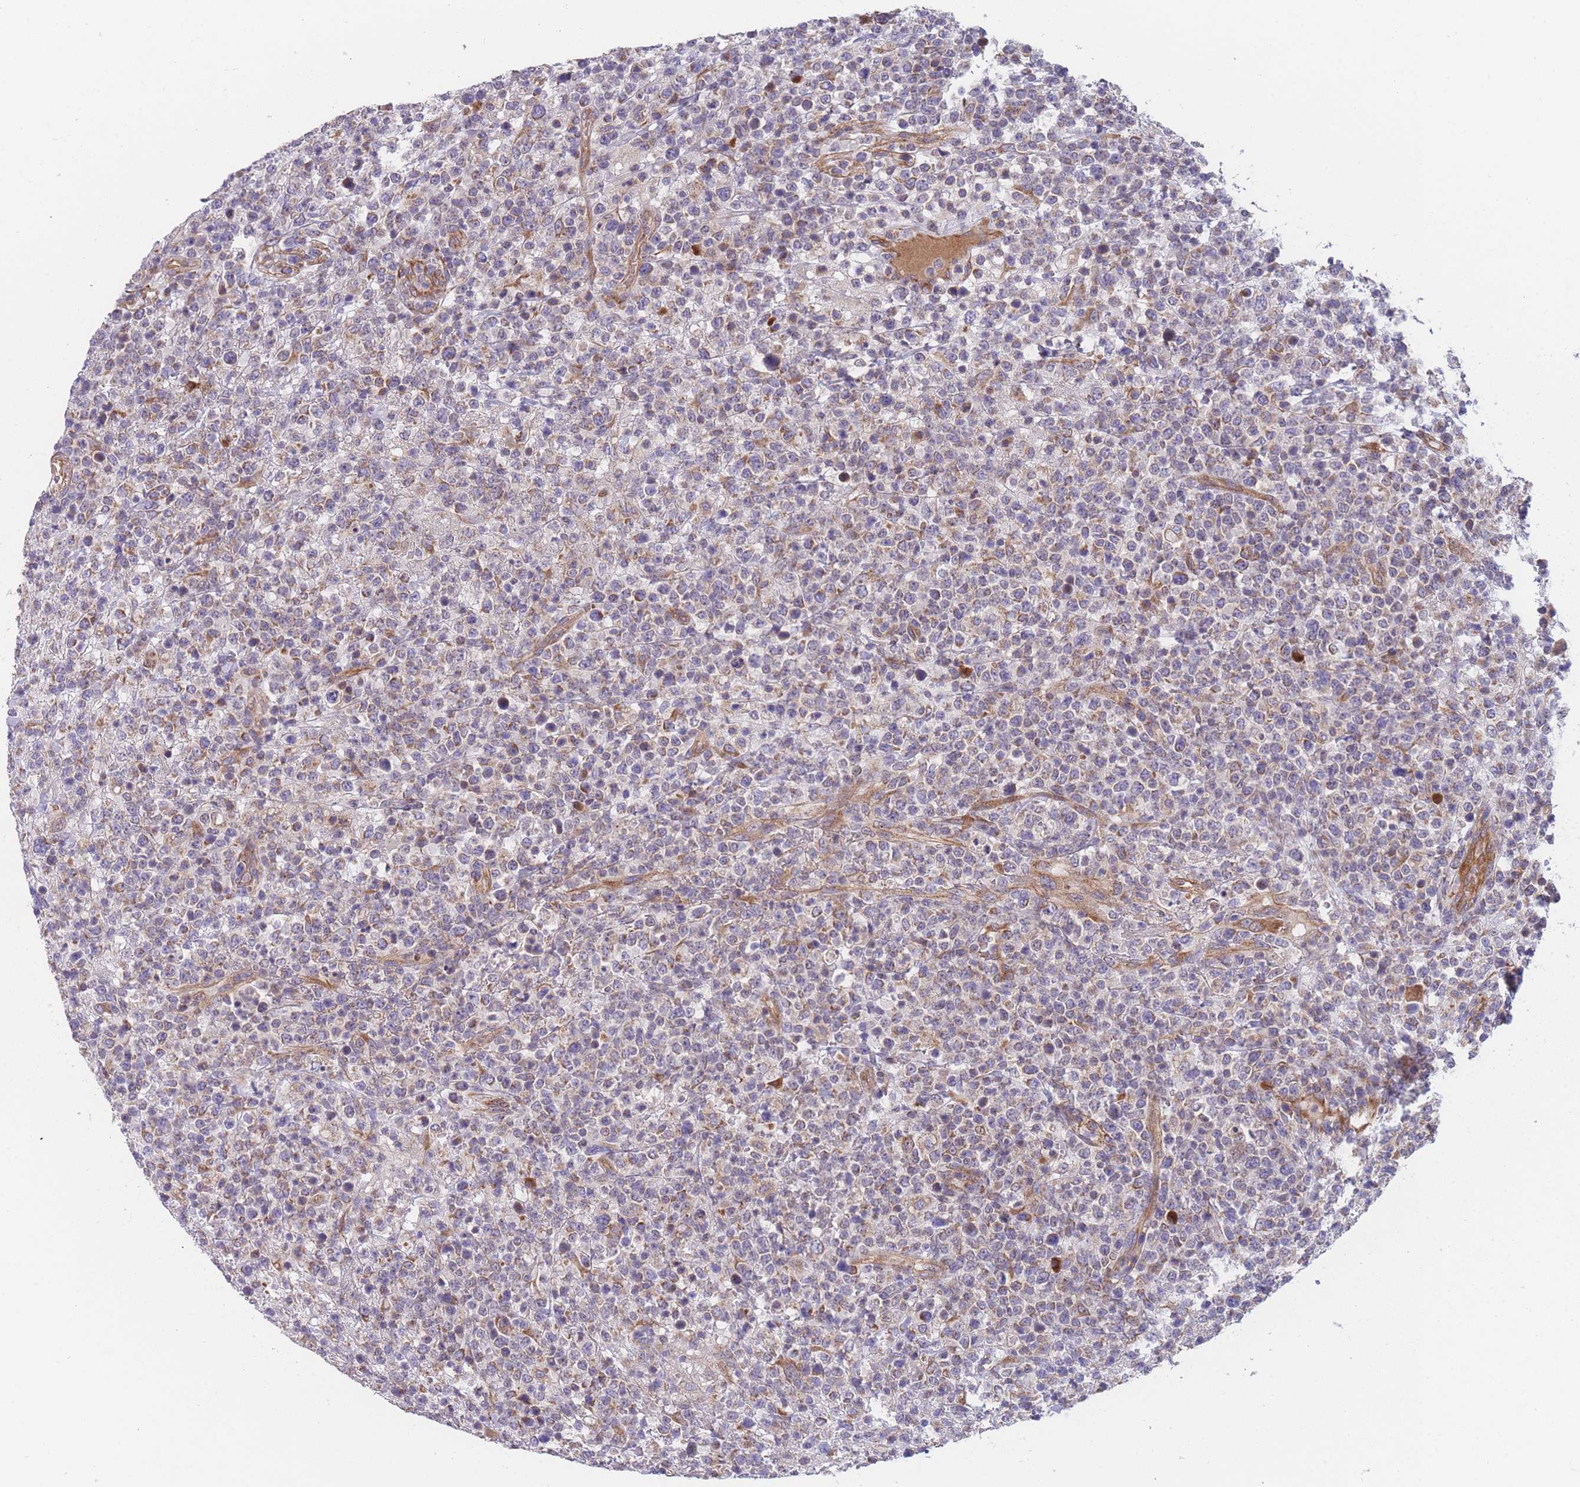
{"staining": {"intensity": "weak", "quantity": "<25%", "location": "cytoplasmic/membranous"}, "tissue": "lymphoma", "cell_type": "Tumor cells", "image_type": "cancer", "snomed": [{"axis": "morphology", "description": "Malignant lymphoma, non-Hodgkin's type, High grade"}, {"axis": "topography", "description": "Colon"}], "caption": "IHC histopathology image of lymphoma stained for a protein (brown), which exhibits no staining in tumor cells. (DAB immunohistochemistry (IHC), high magnification).", "gene": "MTRES1", "patient": {"sex": "female", "age": 53}}